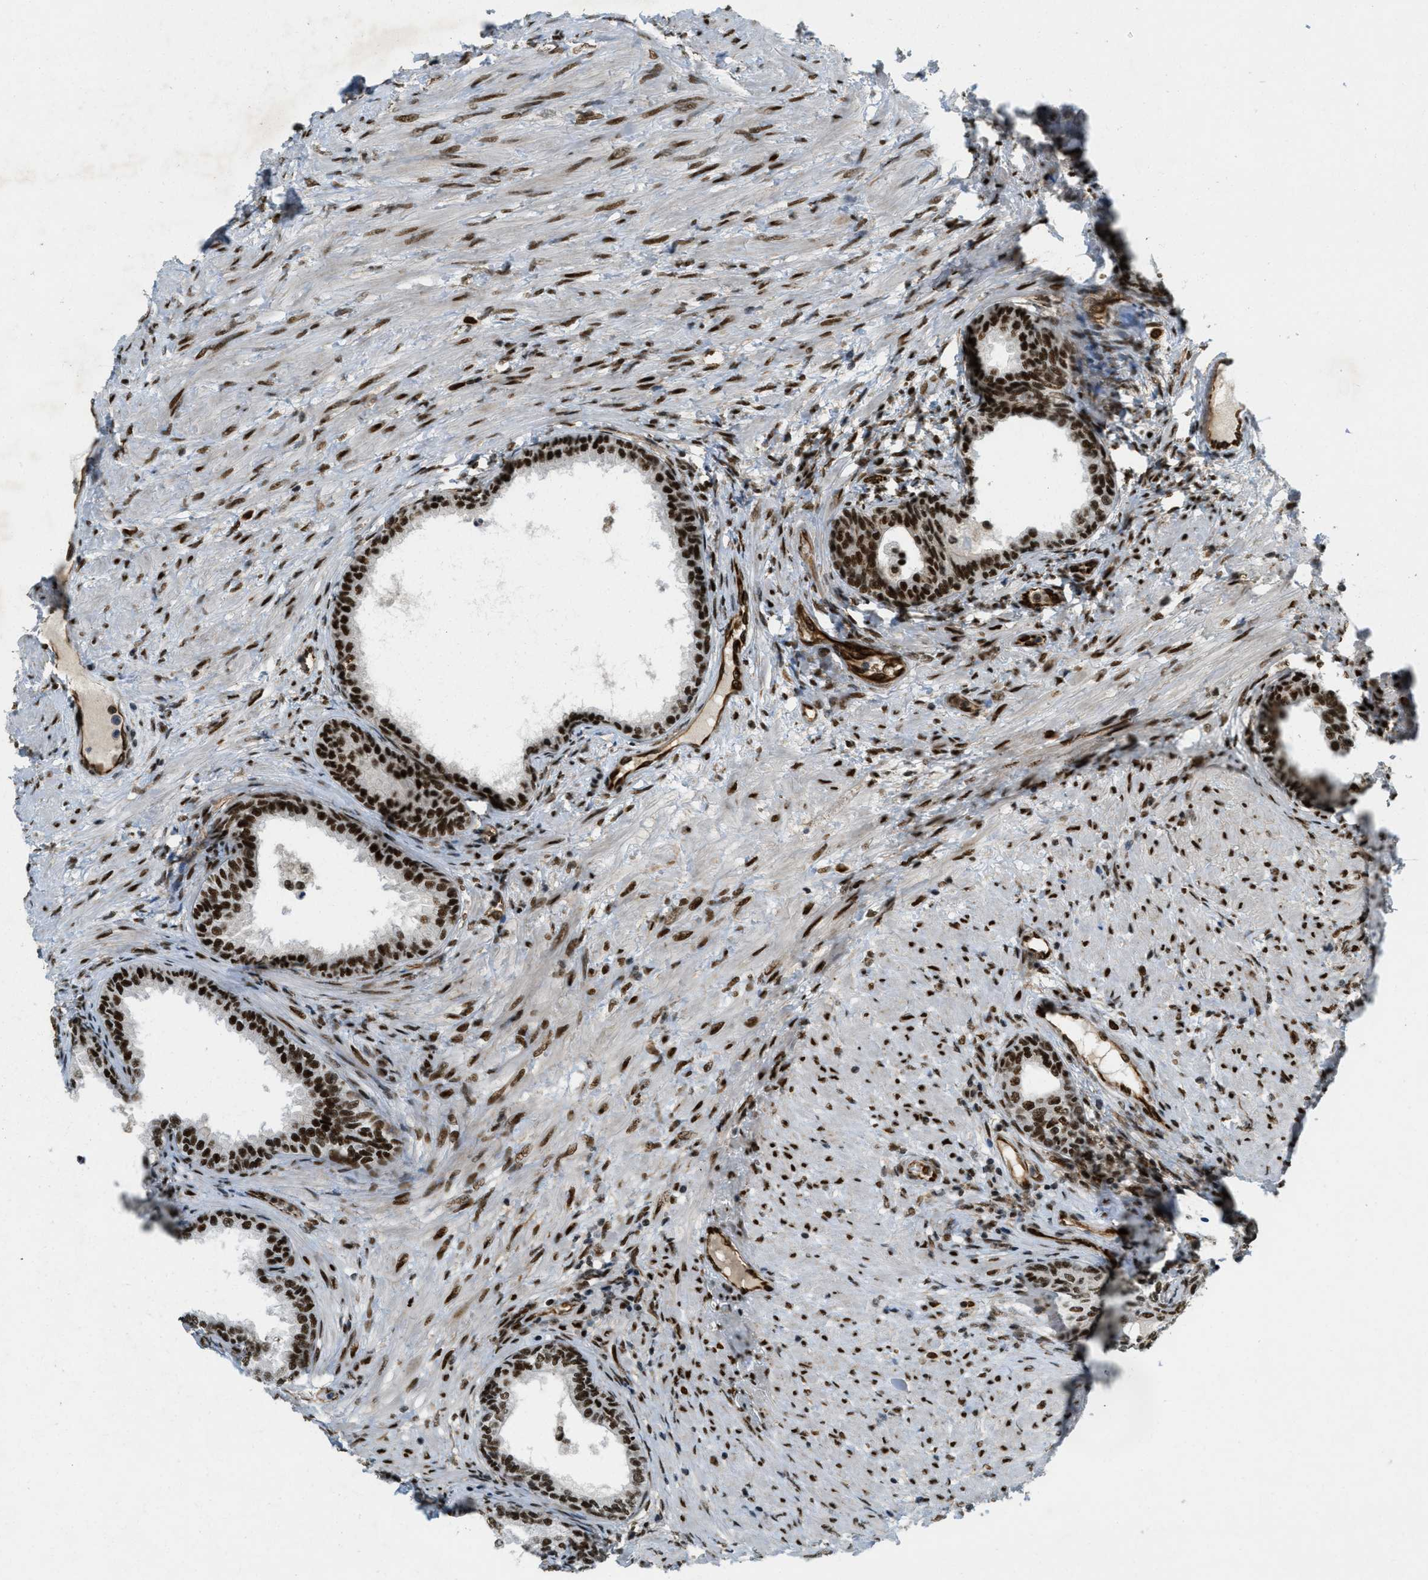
{"staining": {"intensity": "strong", "quantity": ">75%", "location": "nuclear"}, "tissue": "prostate", "cell_type": "Glandular cells", "image_type": "normal", "snomed": [{"axis": "morphology", "description": "Normal tissue, NOS"}, {"axis": "topography", "description": "Prostate"}], "caption": "IHC histopathology image of benign human prostate stained for a protein (brown), which shows high levels of strong nuclear staining in about >75% of glandular cells.", "gene": "ZFR", "patient": {"sex": "male", "age": 76}}